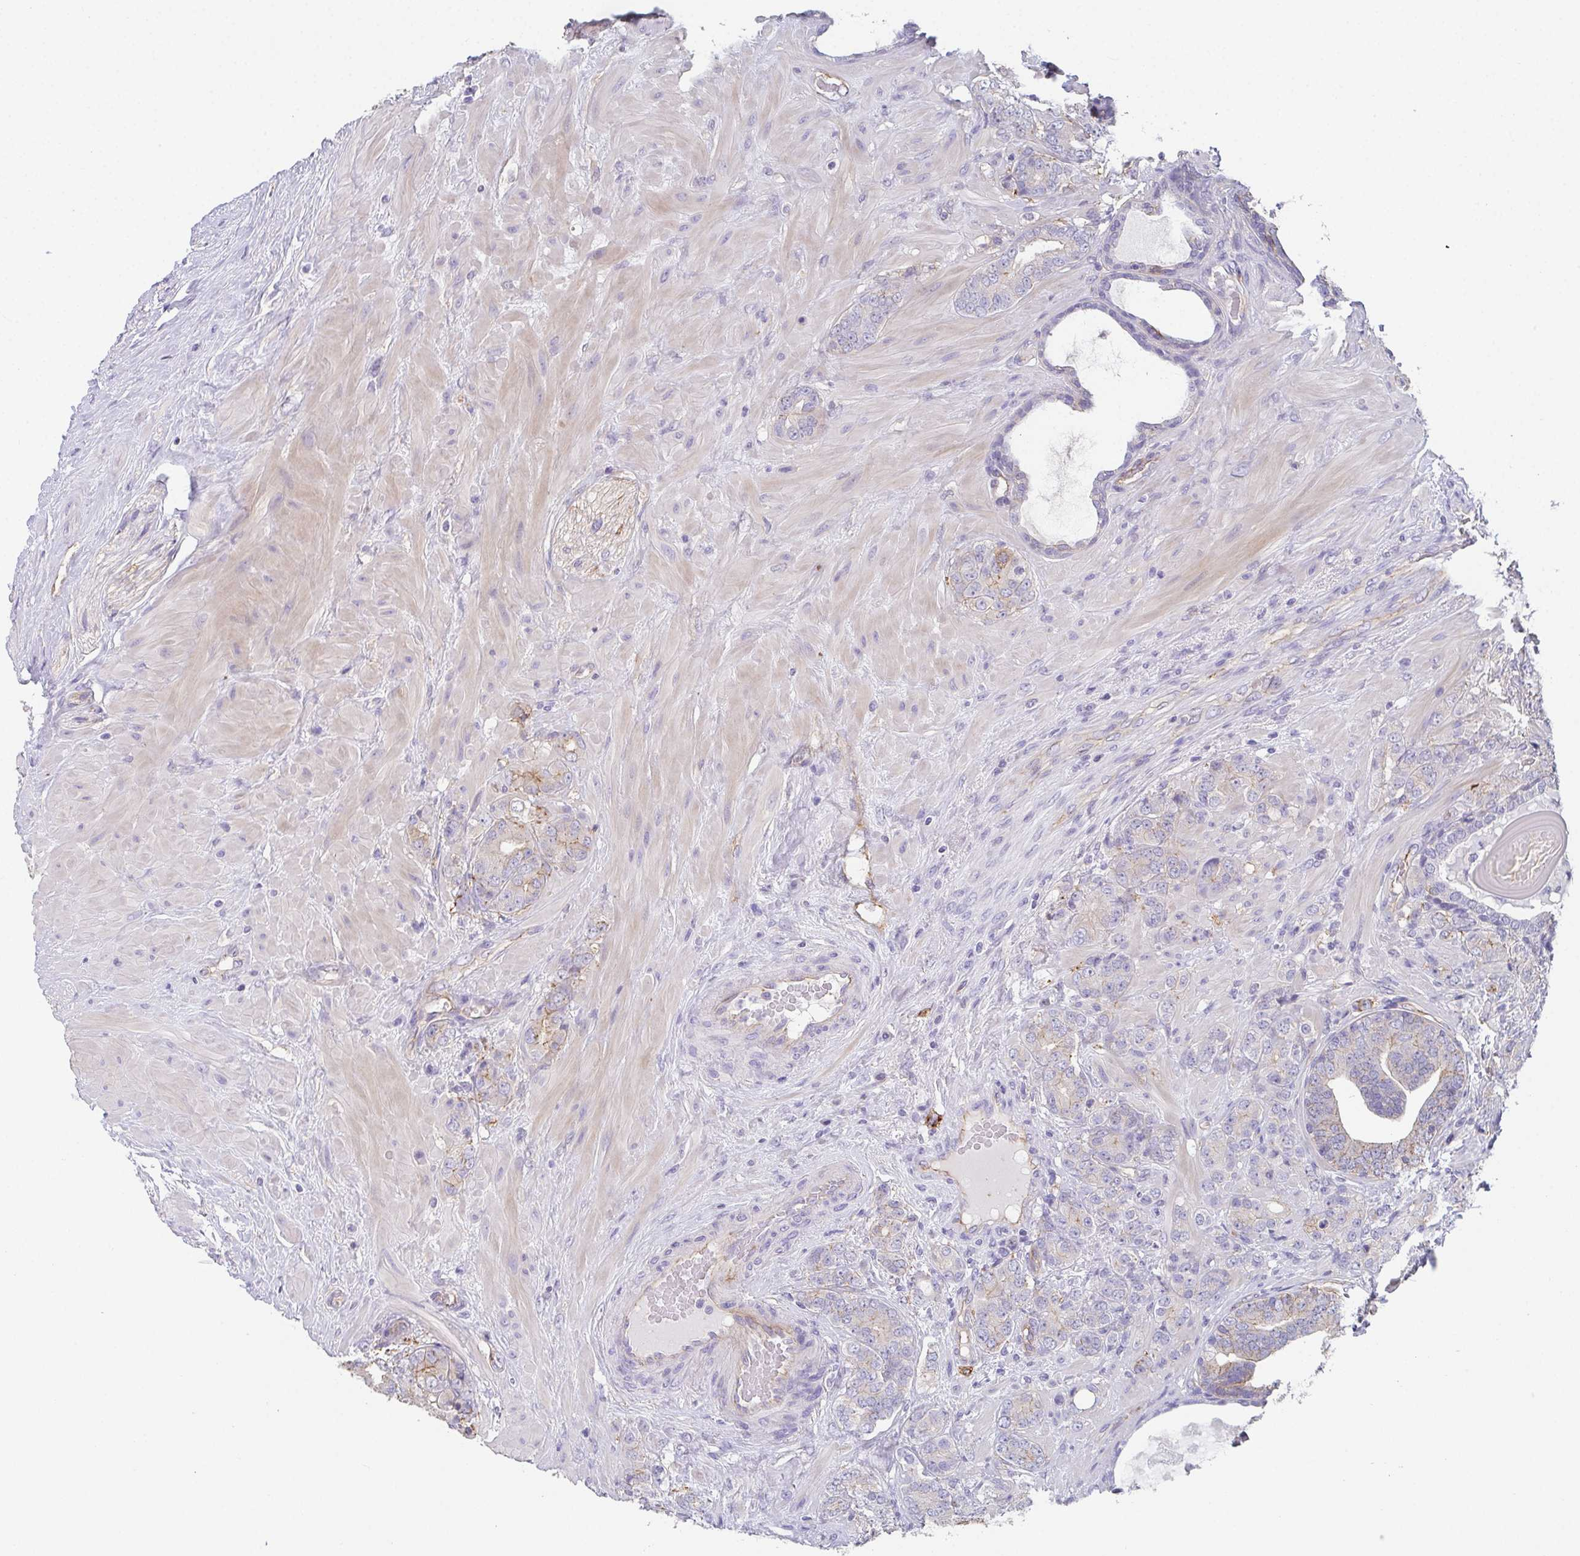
{"staining": {"intensity": "negative", "quantity": "none", "location": "none"}, "tissue": "prostate cancer", "cell_type": "Tumor cells", "image_type": "cancer", "snomed": [{"axis": "morphology", "description": "Adenocarcinoma, High grade"}, {"axis": "topography", "description": "Prostate"}], "caption": "High magnification brightfield microscopy of prostate adenocarcinoma (high-grade) stained with DAB (brown) and counterstained with hematoxylin (blue): tumor cells show no significant positivity.", "gene": "DBN1", "patient": {"sex": "male", "age": 62}}